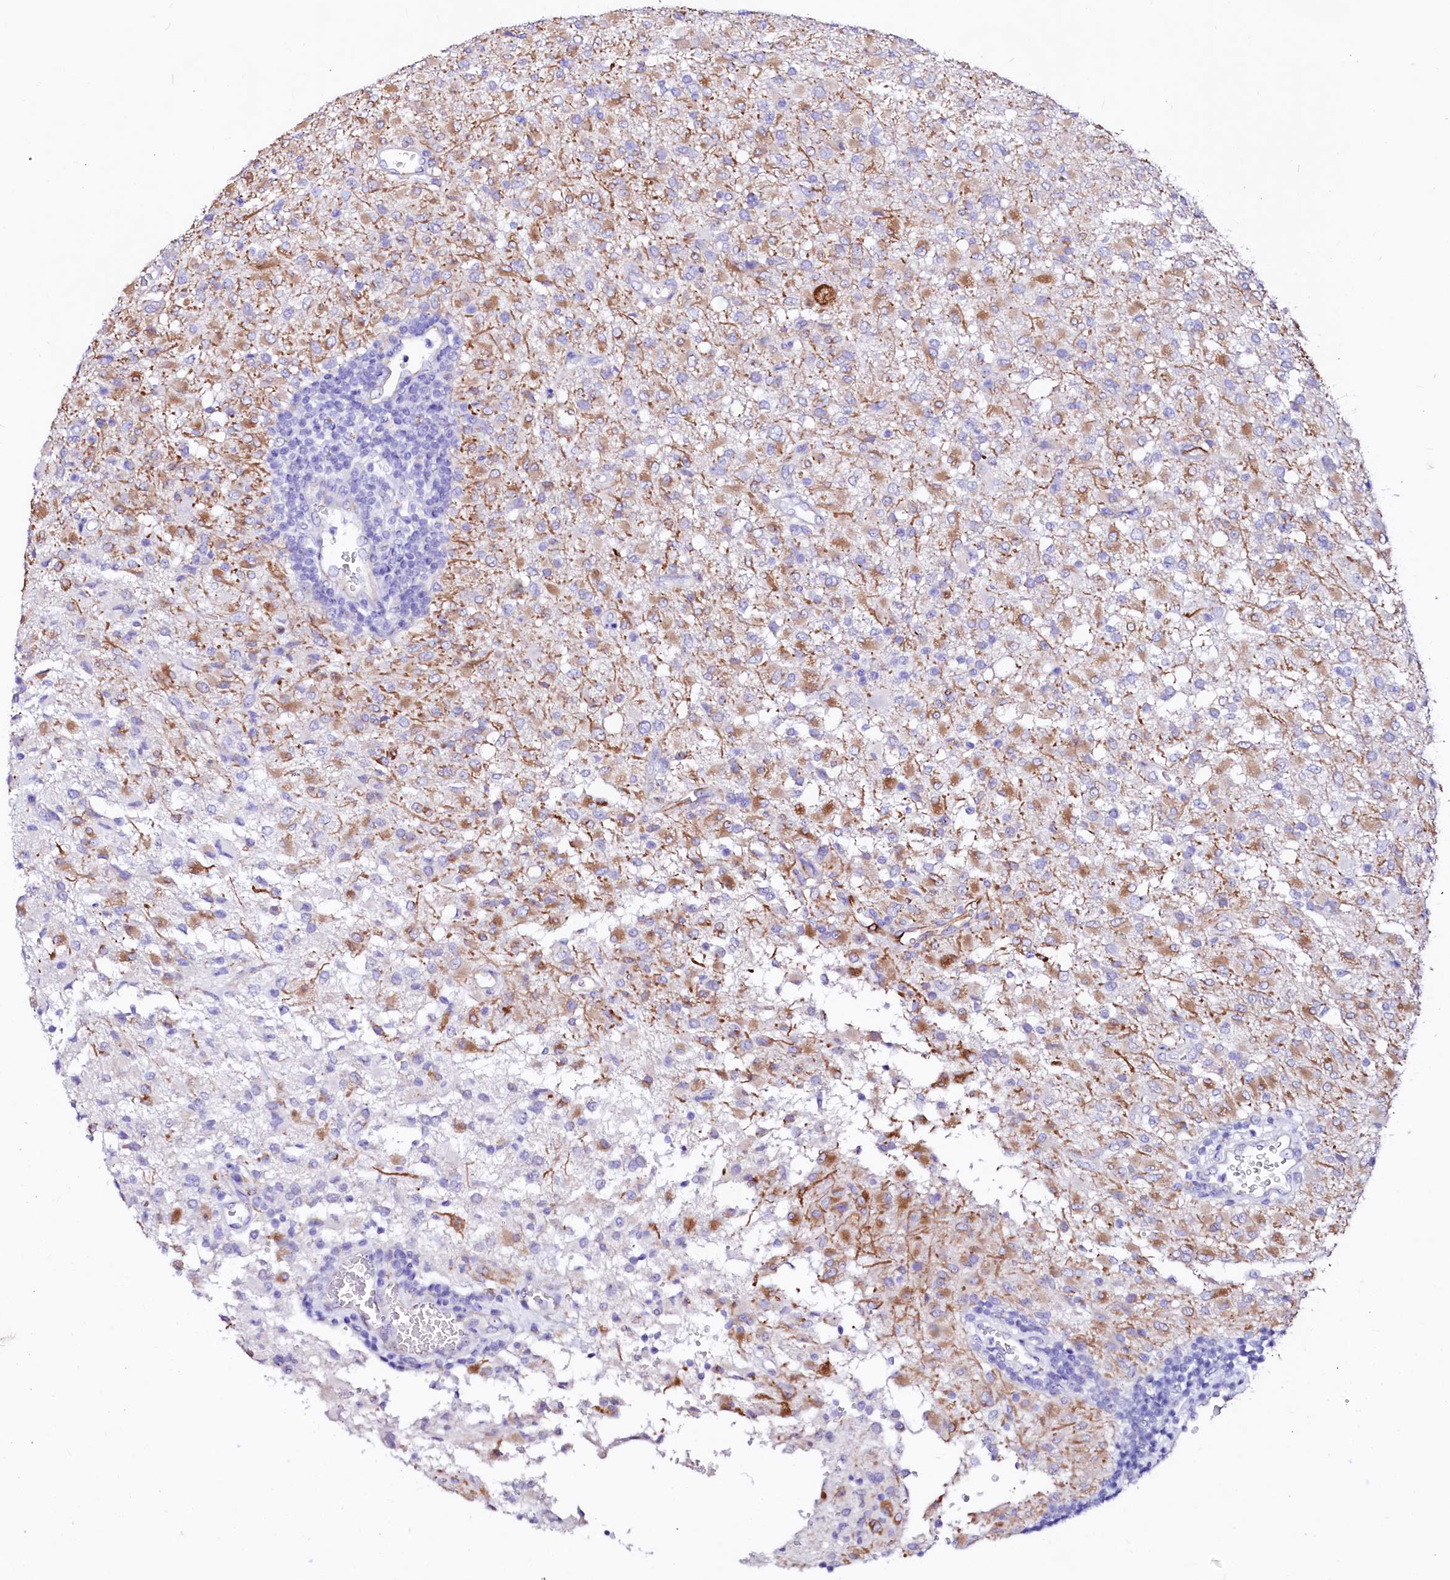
{"staining": {"intensity": "moderate", "quantity": "<25%", "location": "cytoplasmic/membranous"}, "tissue": "glioma", "cell_type": "Tumor cells", "image_type": "cancer", "snomed": [{"axis": "morphology", "description": "Glioma, malignant, High grade"}, {"axis": "topography", "description": "Brain"}], "caption": "Immunohistochemistry (IHC) photomicrograph of neoplastic tissue: glioma stained using immunohistochemistry (IHC) exhibits low levels of moderate protein expression localized specifically in the cytoplasmic/membranous of tumor cells, appearing as a cytoplasmic/membranous brown color.", "gene": "SFR1", "patient": {"sex": "female", "age": 57}}